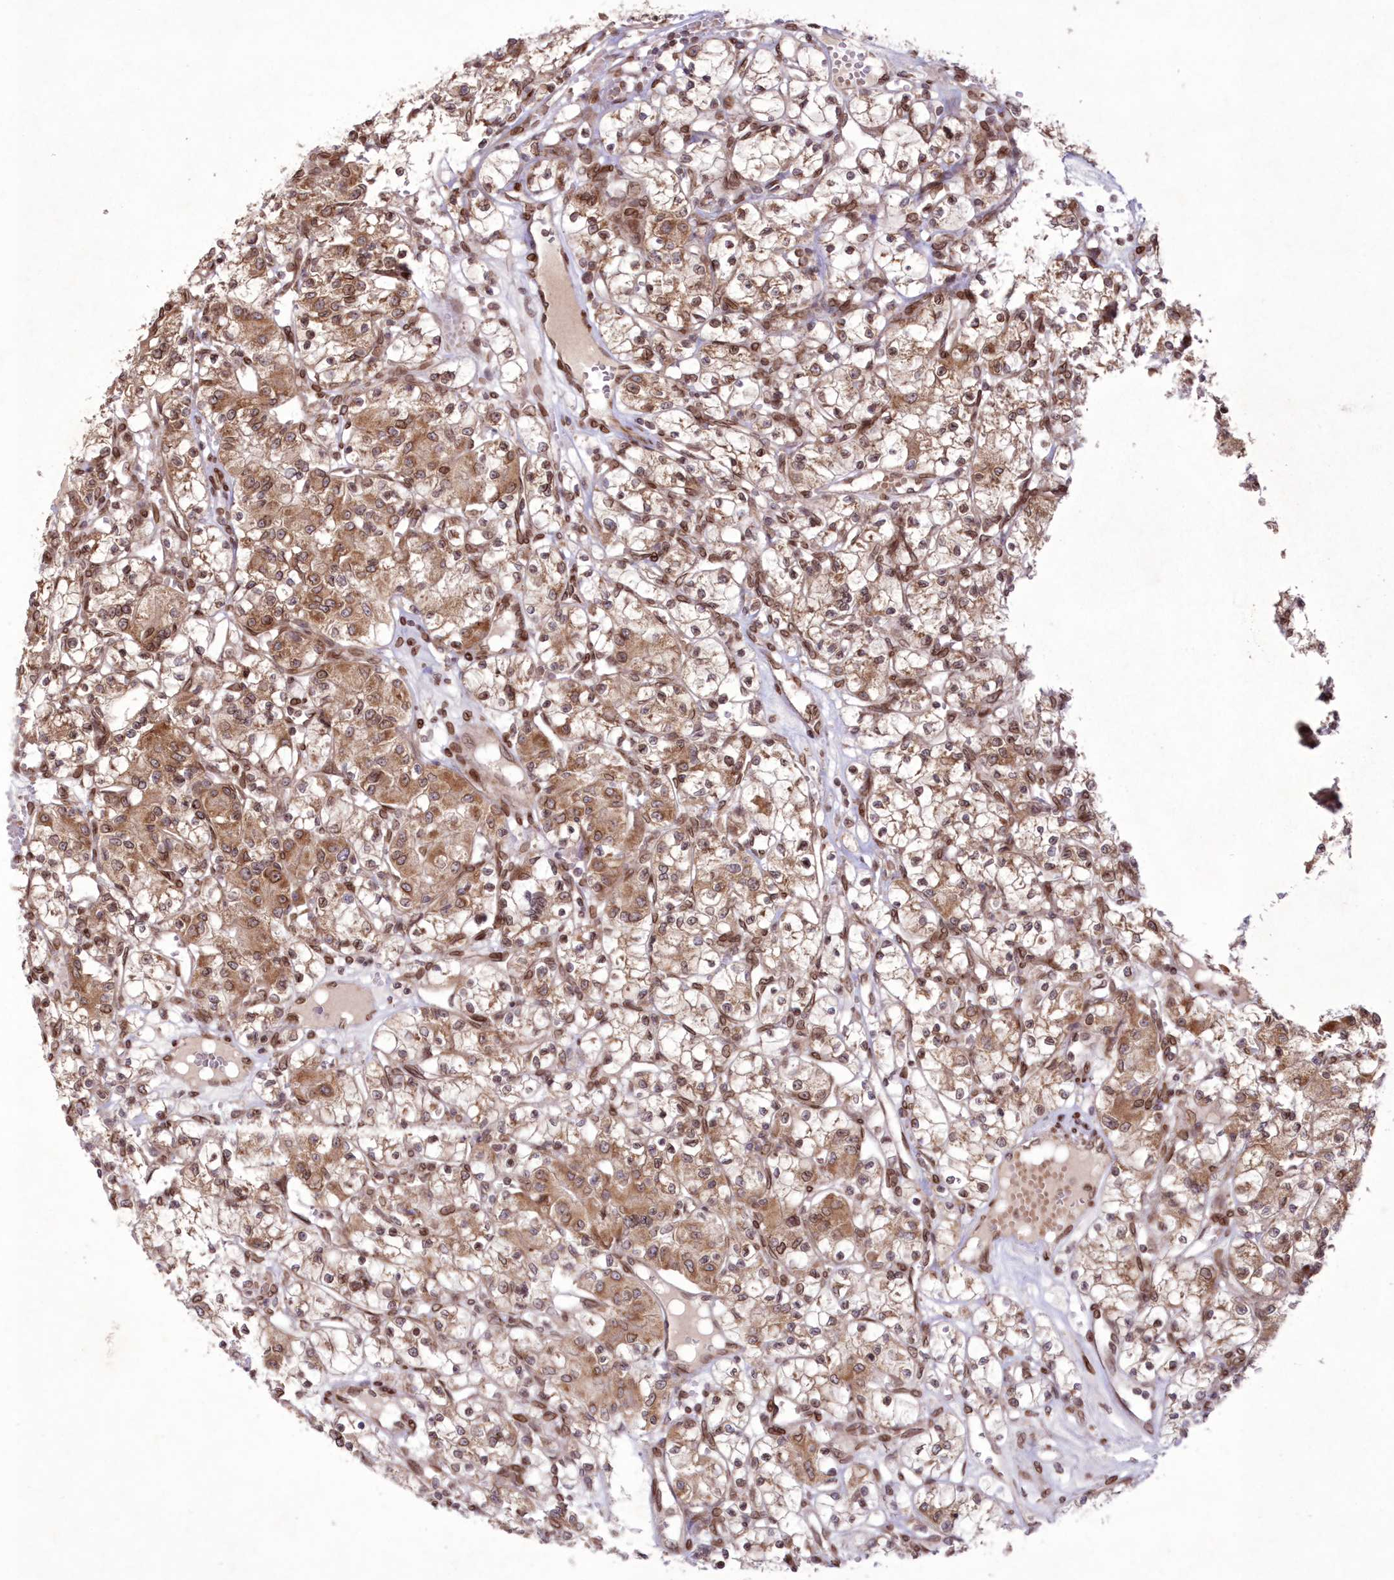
{"staining": {"intensity": "moderate", "quantity": ">75%", "location": "cytoplasmic/membranous,nuclear"}, "tissue": "renal cancer", "cell_type": "Tumor cells", "image_type": "cancer", "snomed": [{"axis": "morphology", "description": "Adenocarcinoma, NOS"}, {"axis": "topography", "description": "Kidney"}], "caption": "Adenocarcinoma (renal) stained with a protein marker exhibits moderate staining in tumor cells.", "gene": "DNAJC27", "patient": {"sex": "female", "age": 59}}